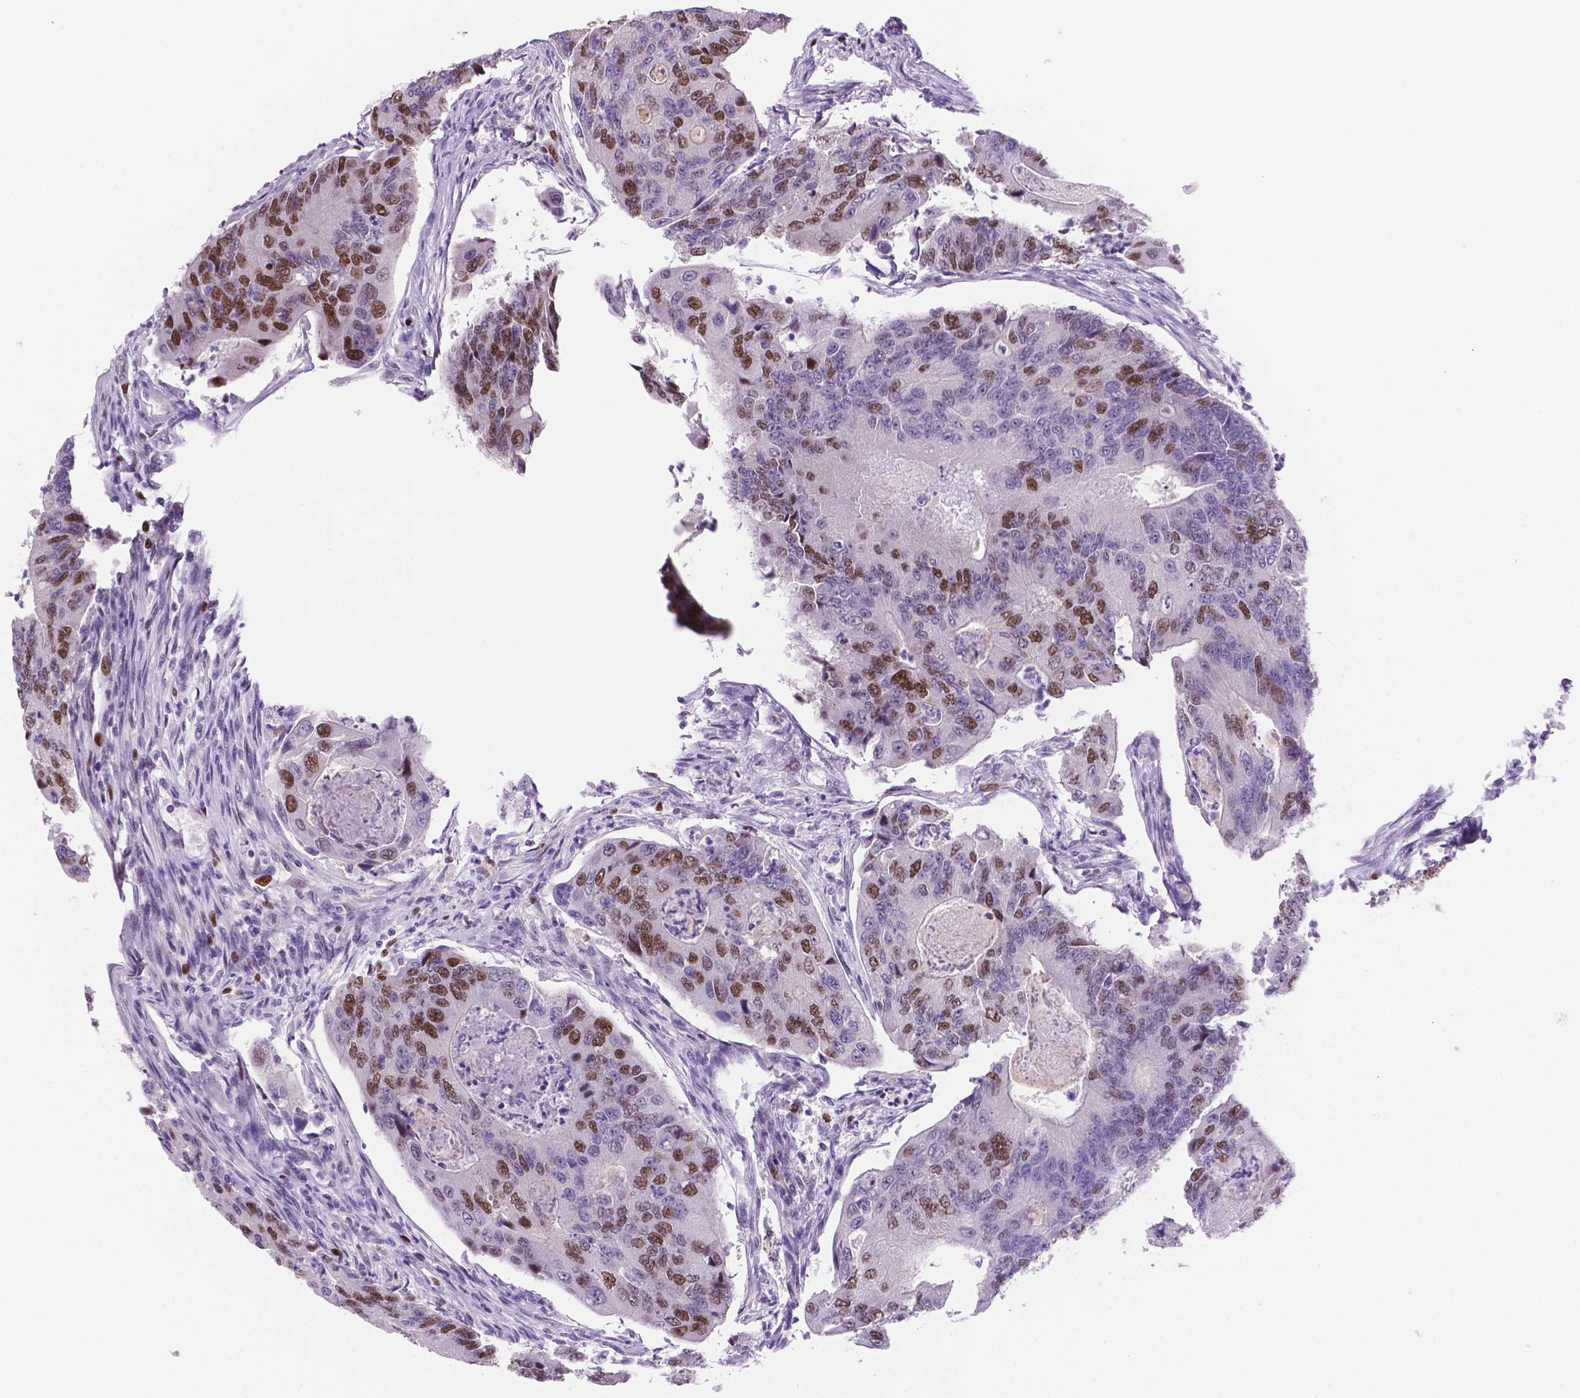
{"staining": {"intensity": "moderate", "quantity": "<25%", "location": "nuclear"}, "tissue": "colorectal cancer", "cell_type": "Tumor cells", "image_type": "cancer", "snomed": [{"axis": "morphology", "description": "Adenocarcinoma, NOS"}, {"axis": "topography", "description": "Colon"}], "caption": "The photomicrograph shows a brown stain indicating the presence of a protein in the nuclear of tumor cells in adenocarcinoma (colorectal). (DAB IHC, brown staining for protein, blue staining for nuclei).", "gene": "NCAPH2", "patient": {"sex": "female", "age": 67}}